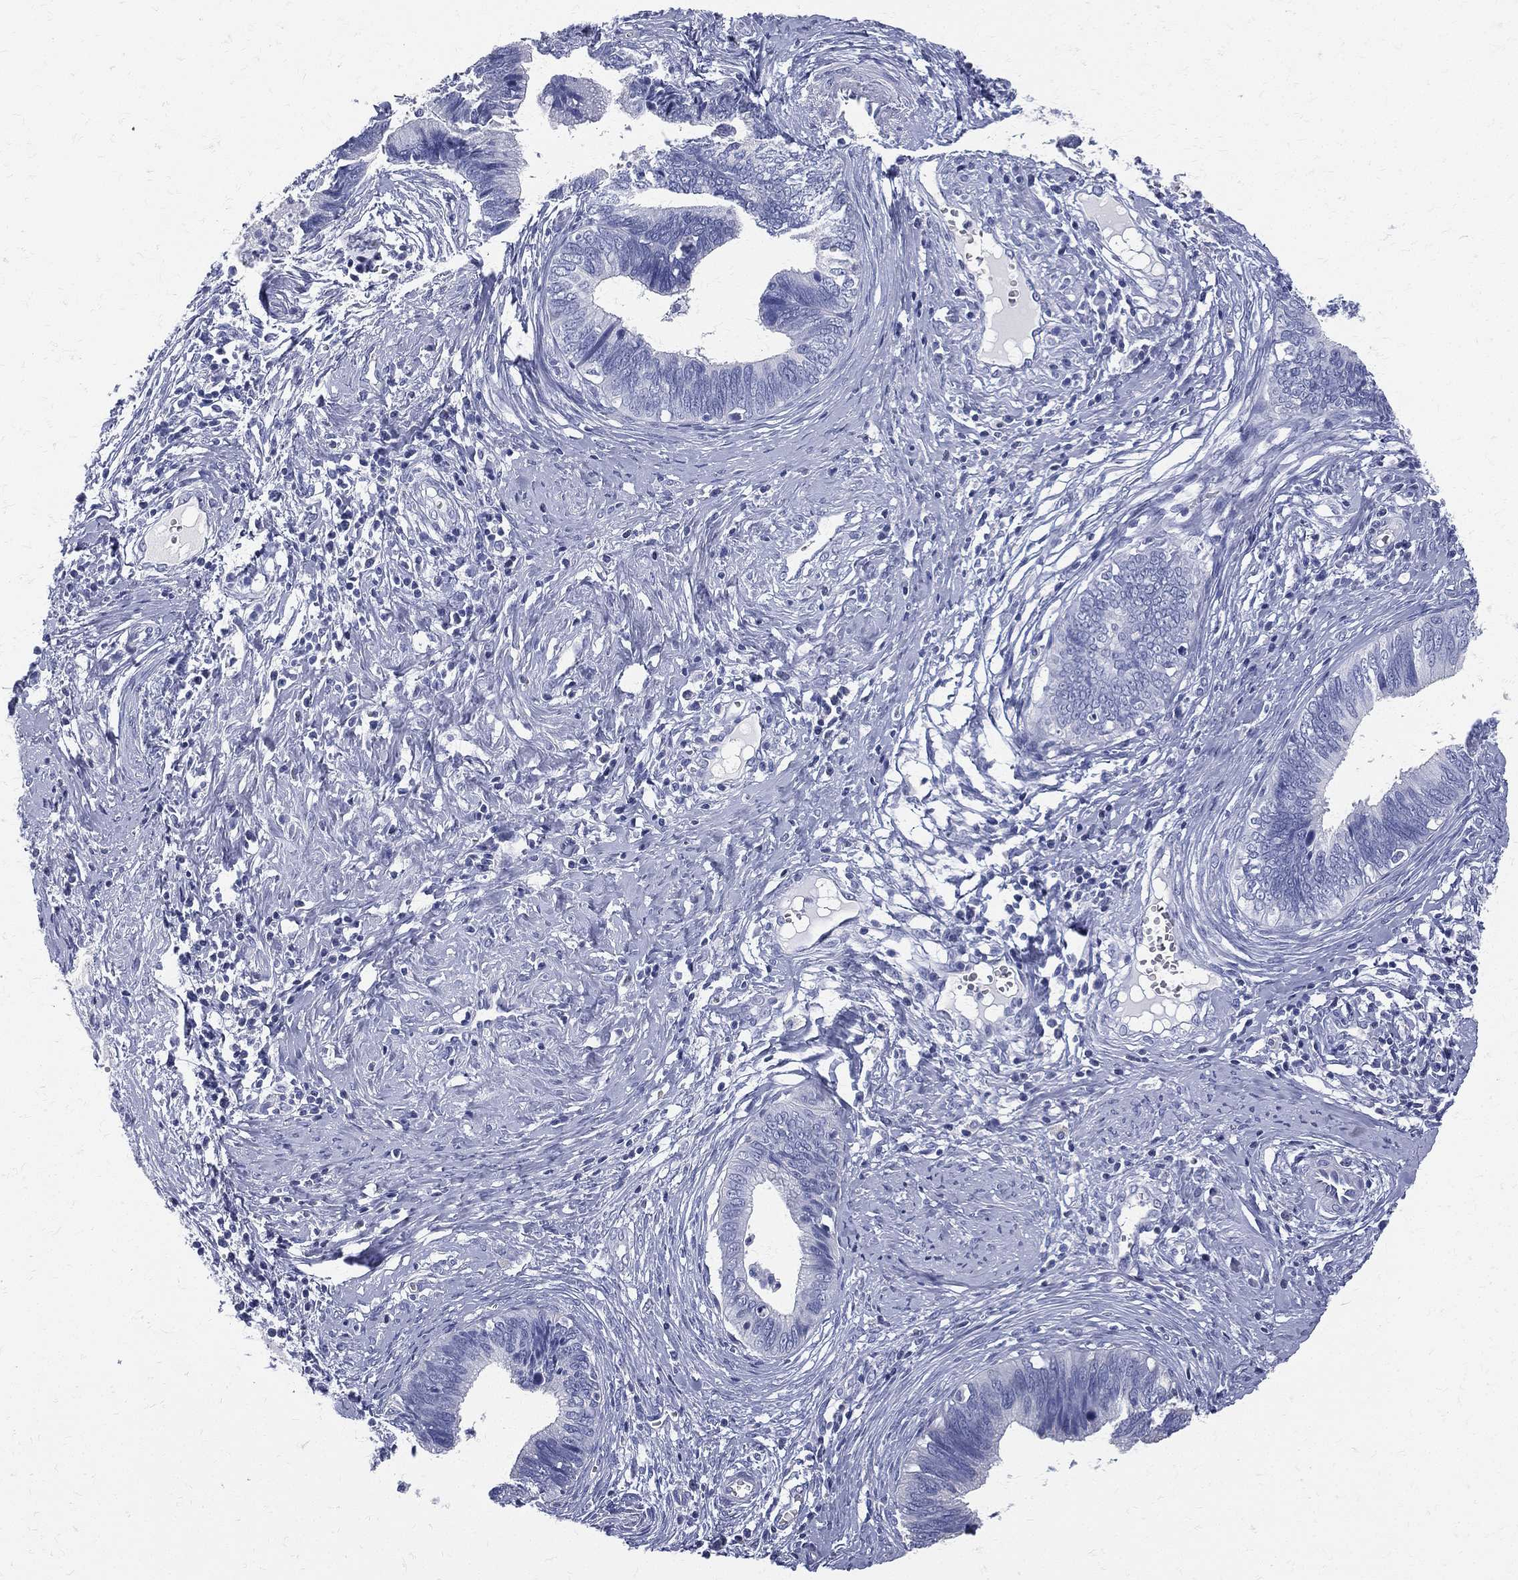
{"staining": {"intensity": "negative", "quantity": "none", "location": "none"}, "tissue": "cervical cancer", "cell_type": "Tumor cells", "image_type": "cancer", "snomed": [{"axis": "morphology", "description": "Adenocarcinoma, NOS"}, {"axis": "topography", "description": "Cervix"}], "caption": "Cervical cancer (adenocarcinoma) was stained to show a protein in brown. There is no significant expression in tumor cells.", "gene": "ETNPPL", "patient": {"sex": "female", "age": 42}}